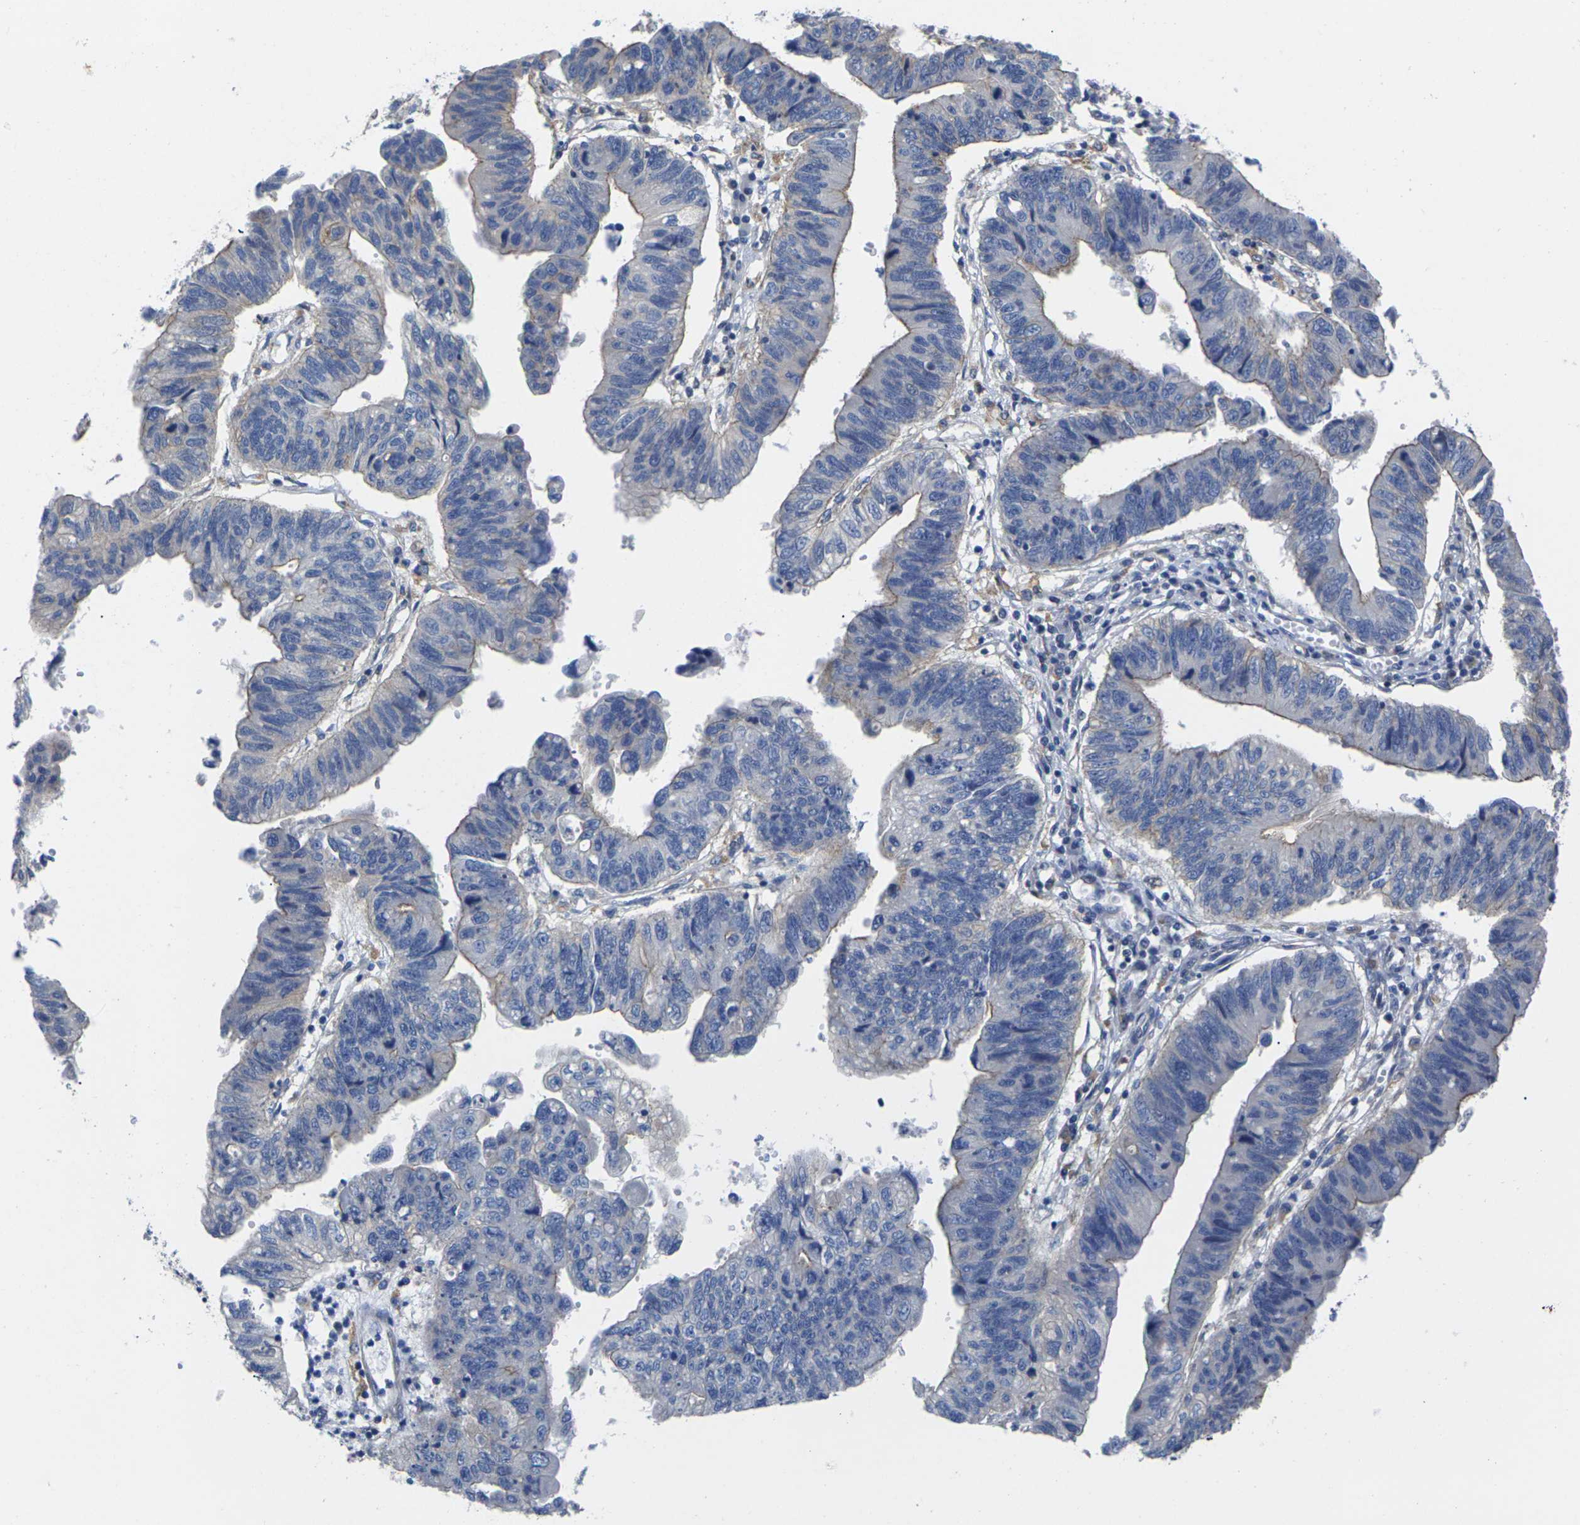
{"staining": {"intensity": "moderate", "quantity": "<25%", "location": "cytoplasmic/membranous"}, "tissue": "stomach cancer", "cell_type": "Tumor cells", "image_type": "cancer", "snomed": [{"axis": "morphology", "description": "Adenocarcinoma, NOS"}, {"axis": "topography", "description": "Stomach"}], "caption": "Immunohistochemistry (DAB) staining of stomach cancer (adenocarcinoma) exhibits moderate cytoplasmic/membranous protein staining in approximately <25% of tumor cells.", "gene": "SCNN1A", "patient": {"sex": "male", "age": 59}}